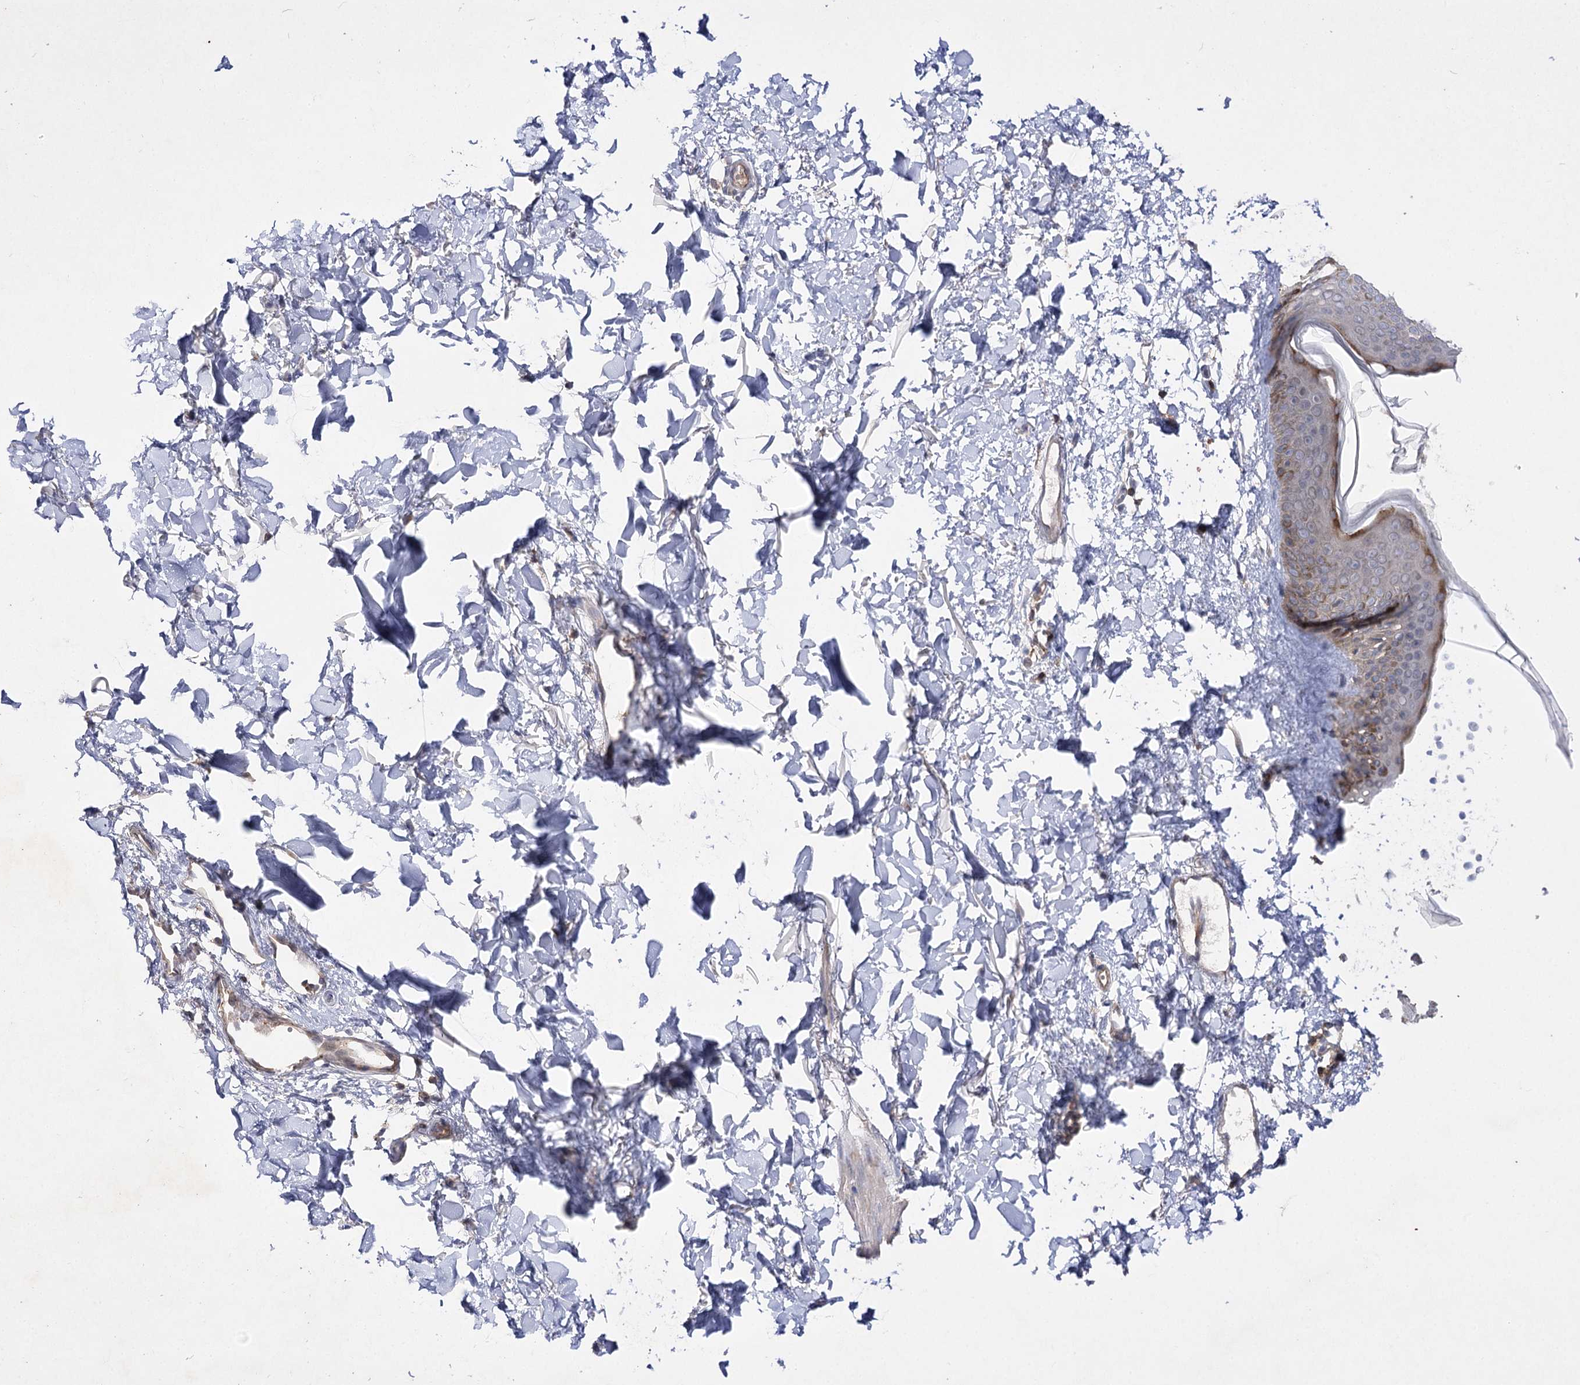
{"staining": {"intensity": "weak", "quantity": "<25%", "location": "cytoplasmic/membranous"}, "tissue": "skin", "cell_type": "Fibroblasts", "image_type": "normal", "snomed": [{"axis": "morphology", "description": "Normal tissue, NOS"}, {"axis": "topography", "description": "Skin"}], "caption": "DAB immunohistochemical staining of normal human skin exhibits no significant positivity in fibroblasts. (IHC, brightfield microscopy, high magnification).", "gene": "BCR", "patient": {"sex": "female", "age": 58}}